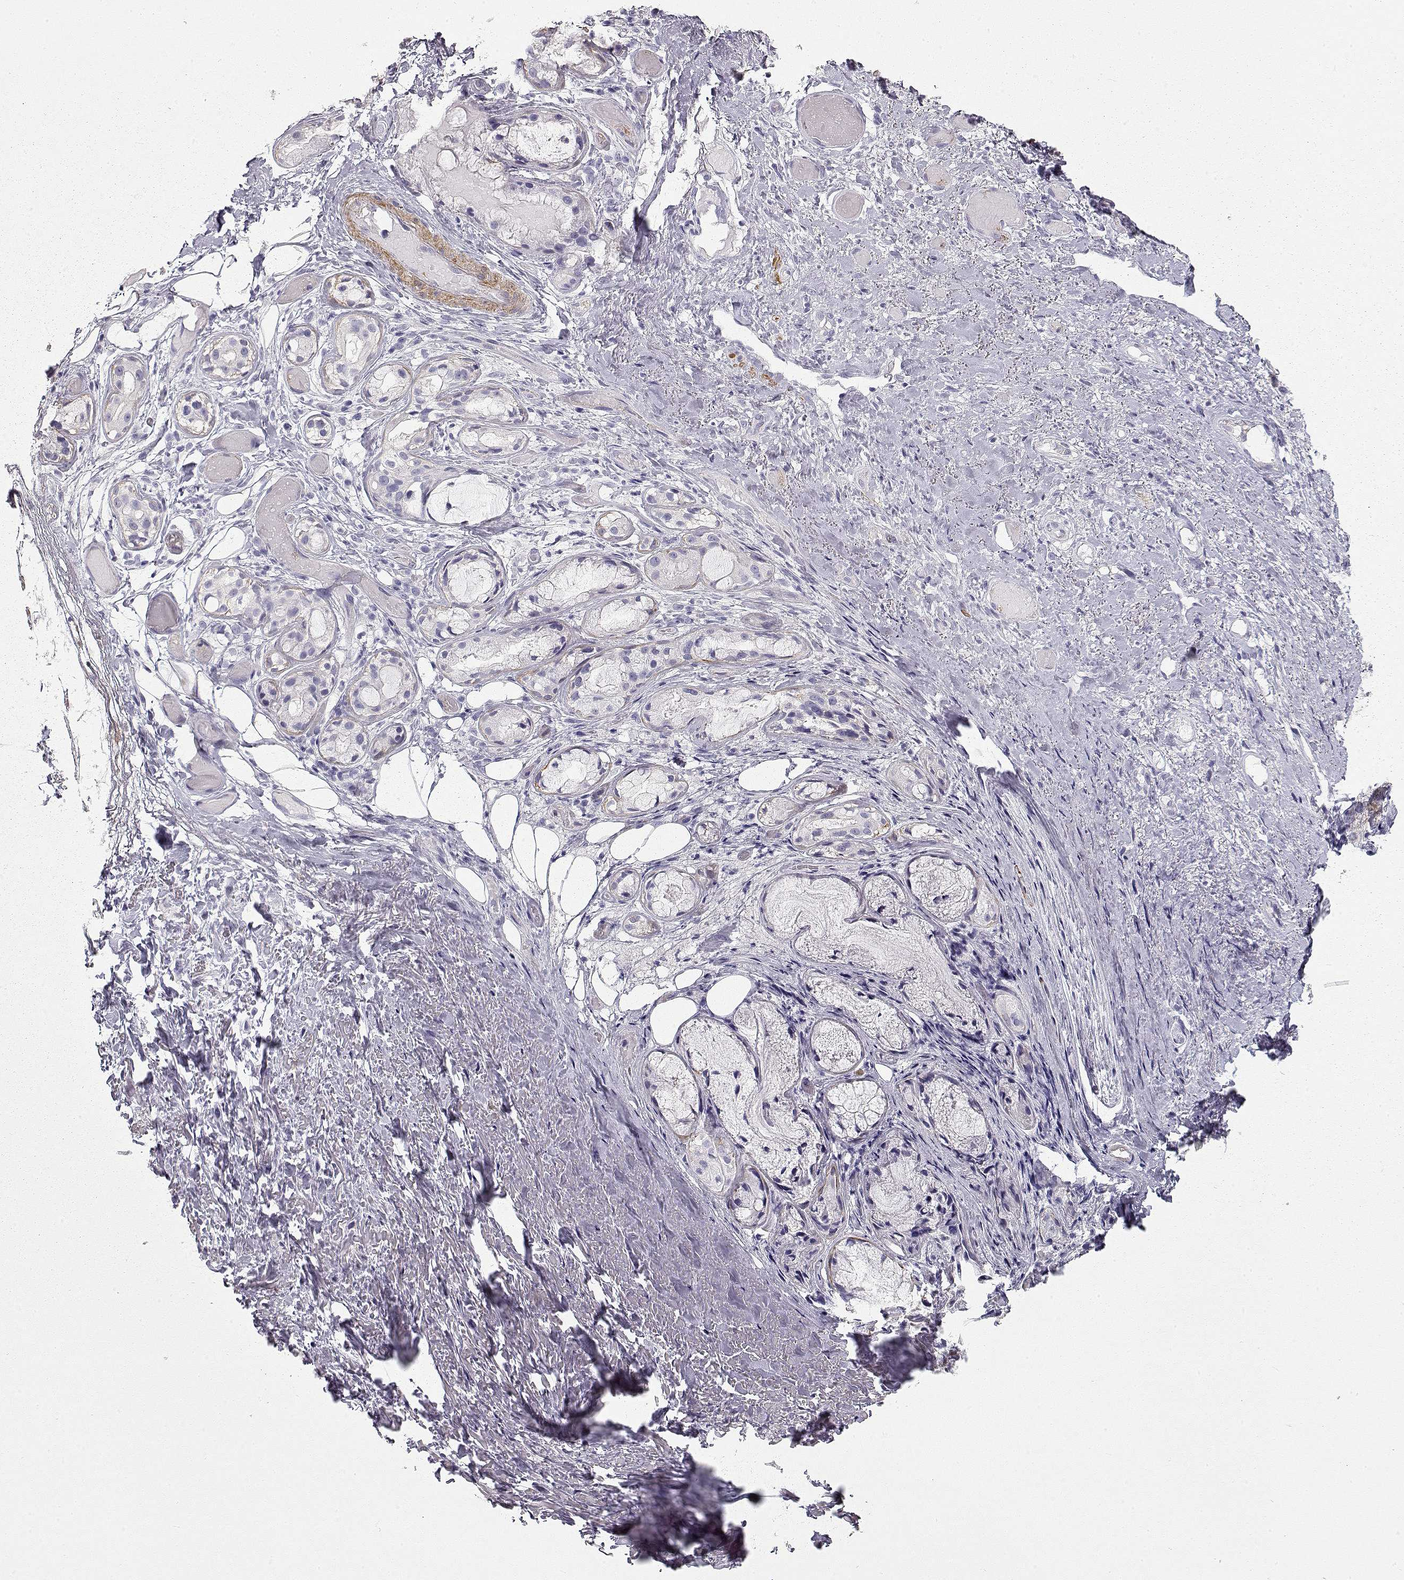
{"staining": {"intensity": "negative", "quantity": "none", "location": "none"}, "tissue": "adipose tissue", "cell_type": "Adipocytes", "image_type": "normal", "snomed": [{"axis": "morphology", "description": "Normal tissue, NOS"}, {"axis": "topography", "description": "Cartilage tissue"}], "caption": "Immunohistochemistry image of normal human adipose tissue stained for a protein (brown), which shows no expression in adipocytes.", "gene": "SLITRK3", "patient": {"sex": "male", "age": 62}}